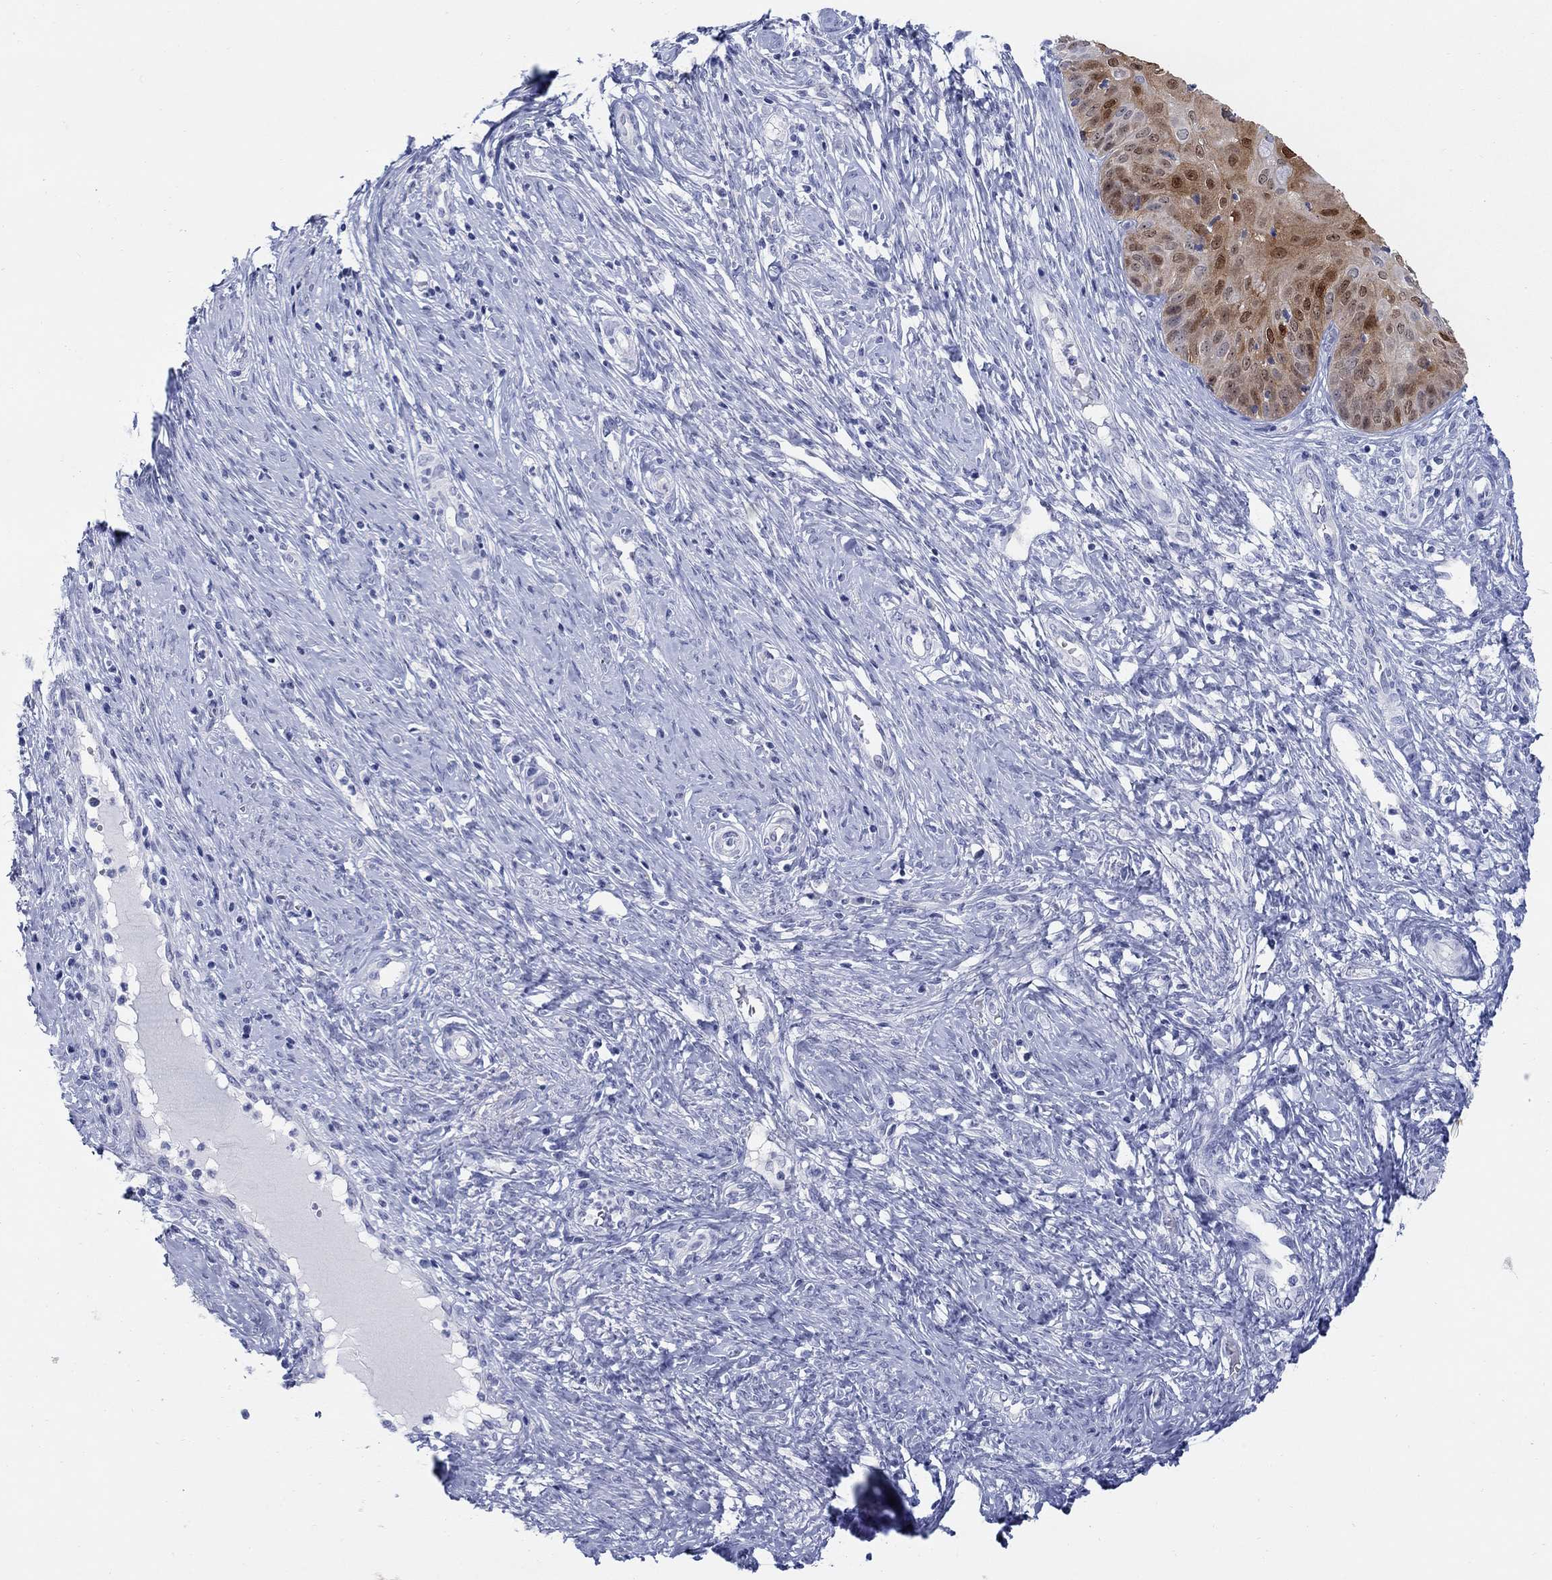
{"staining": {"intensity": "moderate", "quantity": ">75%", "location": "cytoplasmic/membranous,nuclear"}, "tissue": "cervical cancer", "cell_type": "Tumor cells", "image_type": "cancer", "snomed": [{"axis": "morphology", "description": "Normal tissue, NOS"}, {"axis": "morphology", "description": "Squamous cell carcinoma, NOS"}, {"axis": "topography", "description": "Cervix"}], "caption": "Human cervical cancer (squamous cell carcinoma) stained for a protein (brown) shows moderate cytoplasmic/membranous and nuclear positive expression in approximately >75% of tumor cells.", "gene": "AKR1C2", "patient": {"sex": "female", "age": 39}}